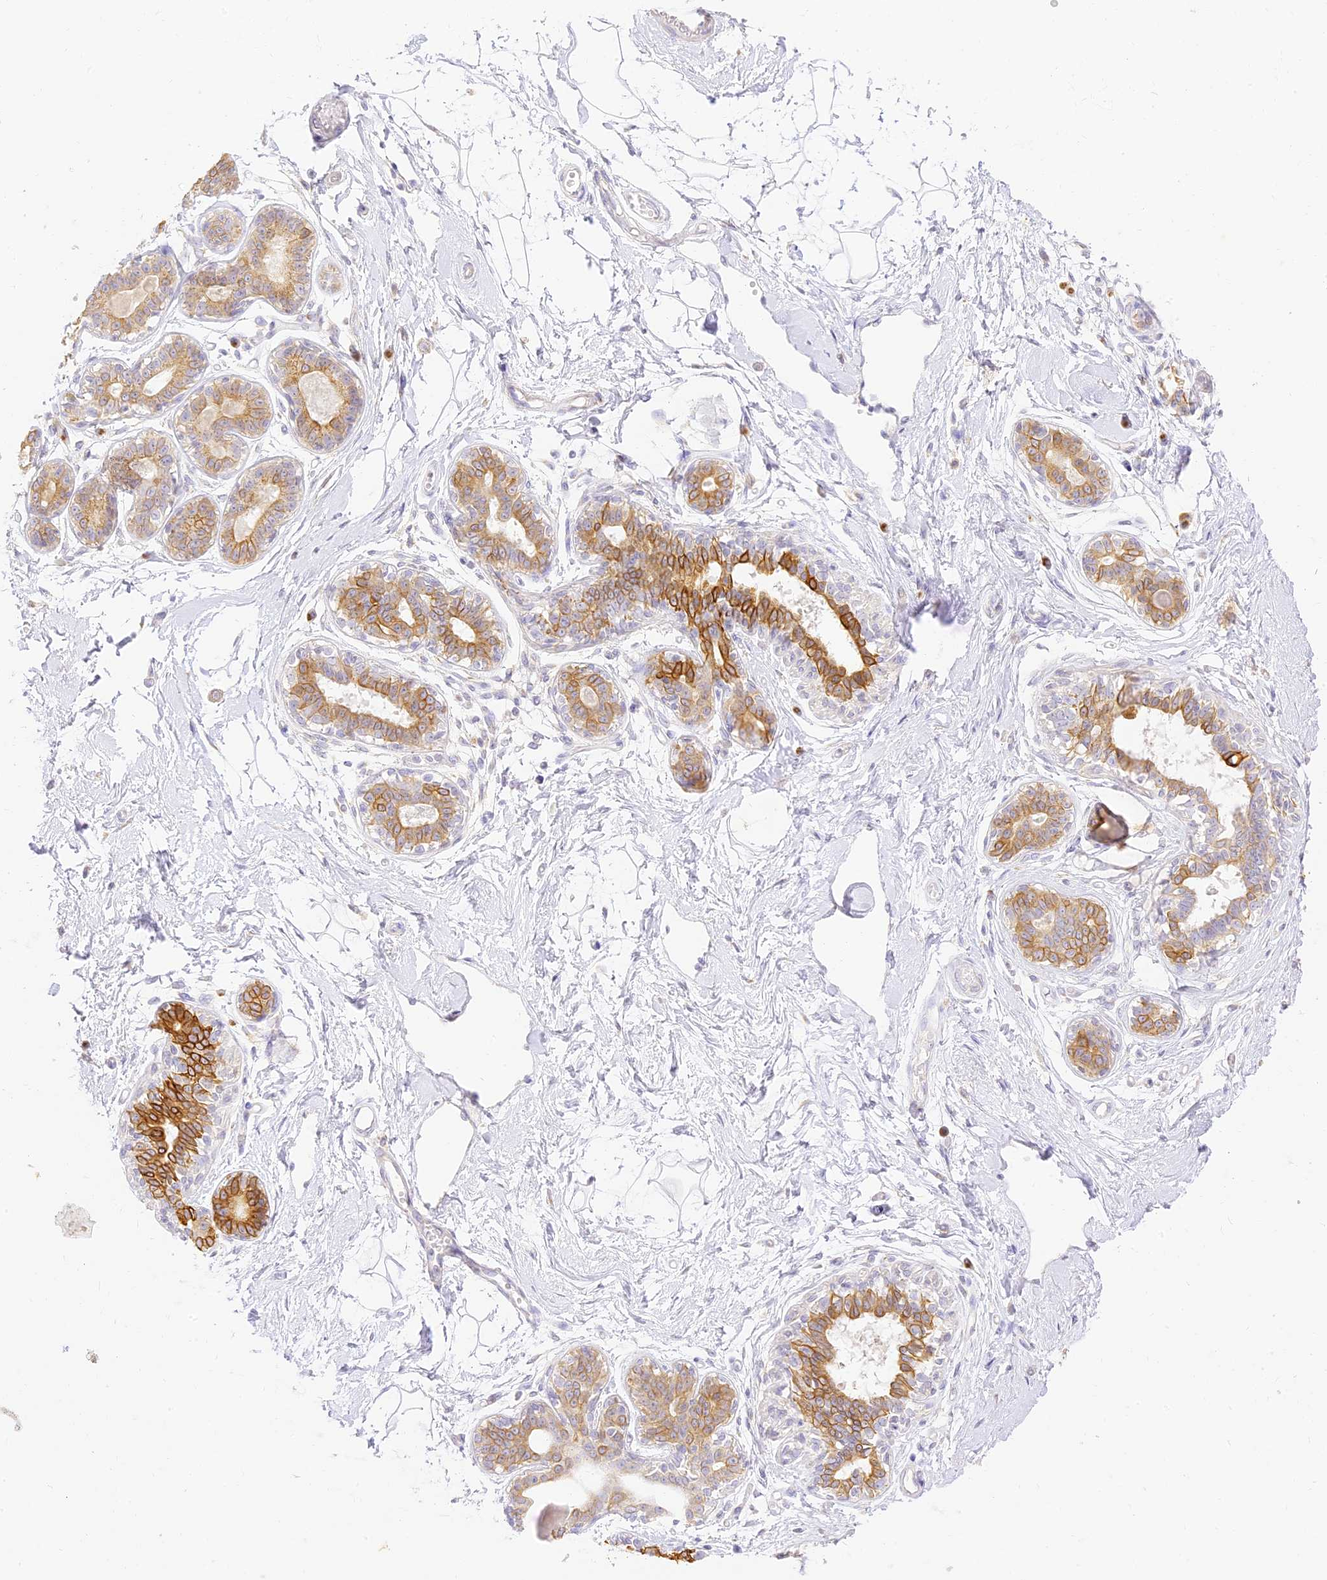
{"staining": {"intensity": "negative", "quantity": "none", "location": "none"}, "tissue": "breast", "cell_type": "Adipocytes", "image_type": "normal", "snomed": [{"axis": "morphology", "description": "Normal tissue, NOS"}, {"axis": "topography", "description": "Breast"}], "caption": "This image is of benign breast stained with immunohistochemistry (IHC) to label a protein in brown with the nuclei are counter-stained blue. There is no positivity in adipocytes. (DAB IHC visualized using brightfield microscopy, high magnification).", "gene": "SEC13", "patient": {"sex": "female", "age": 45}}